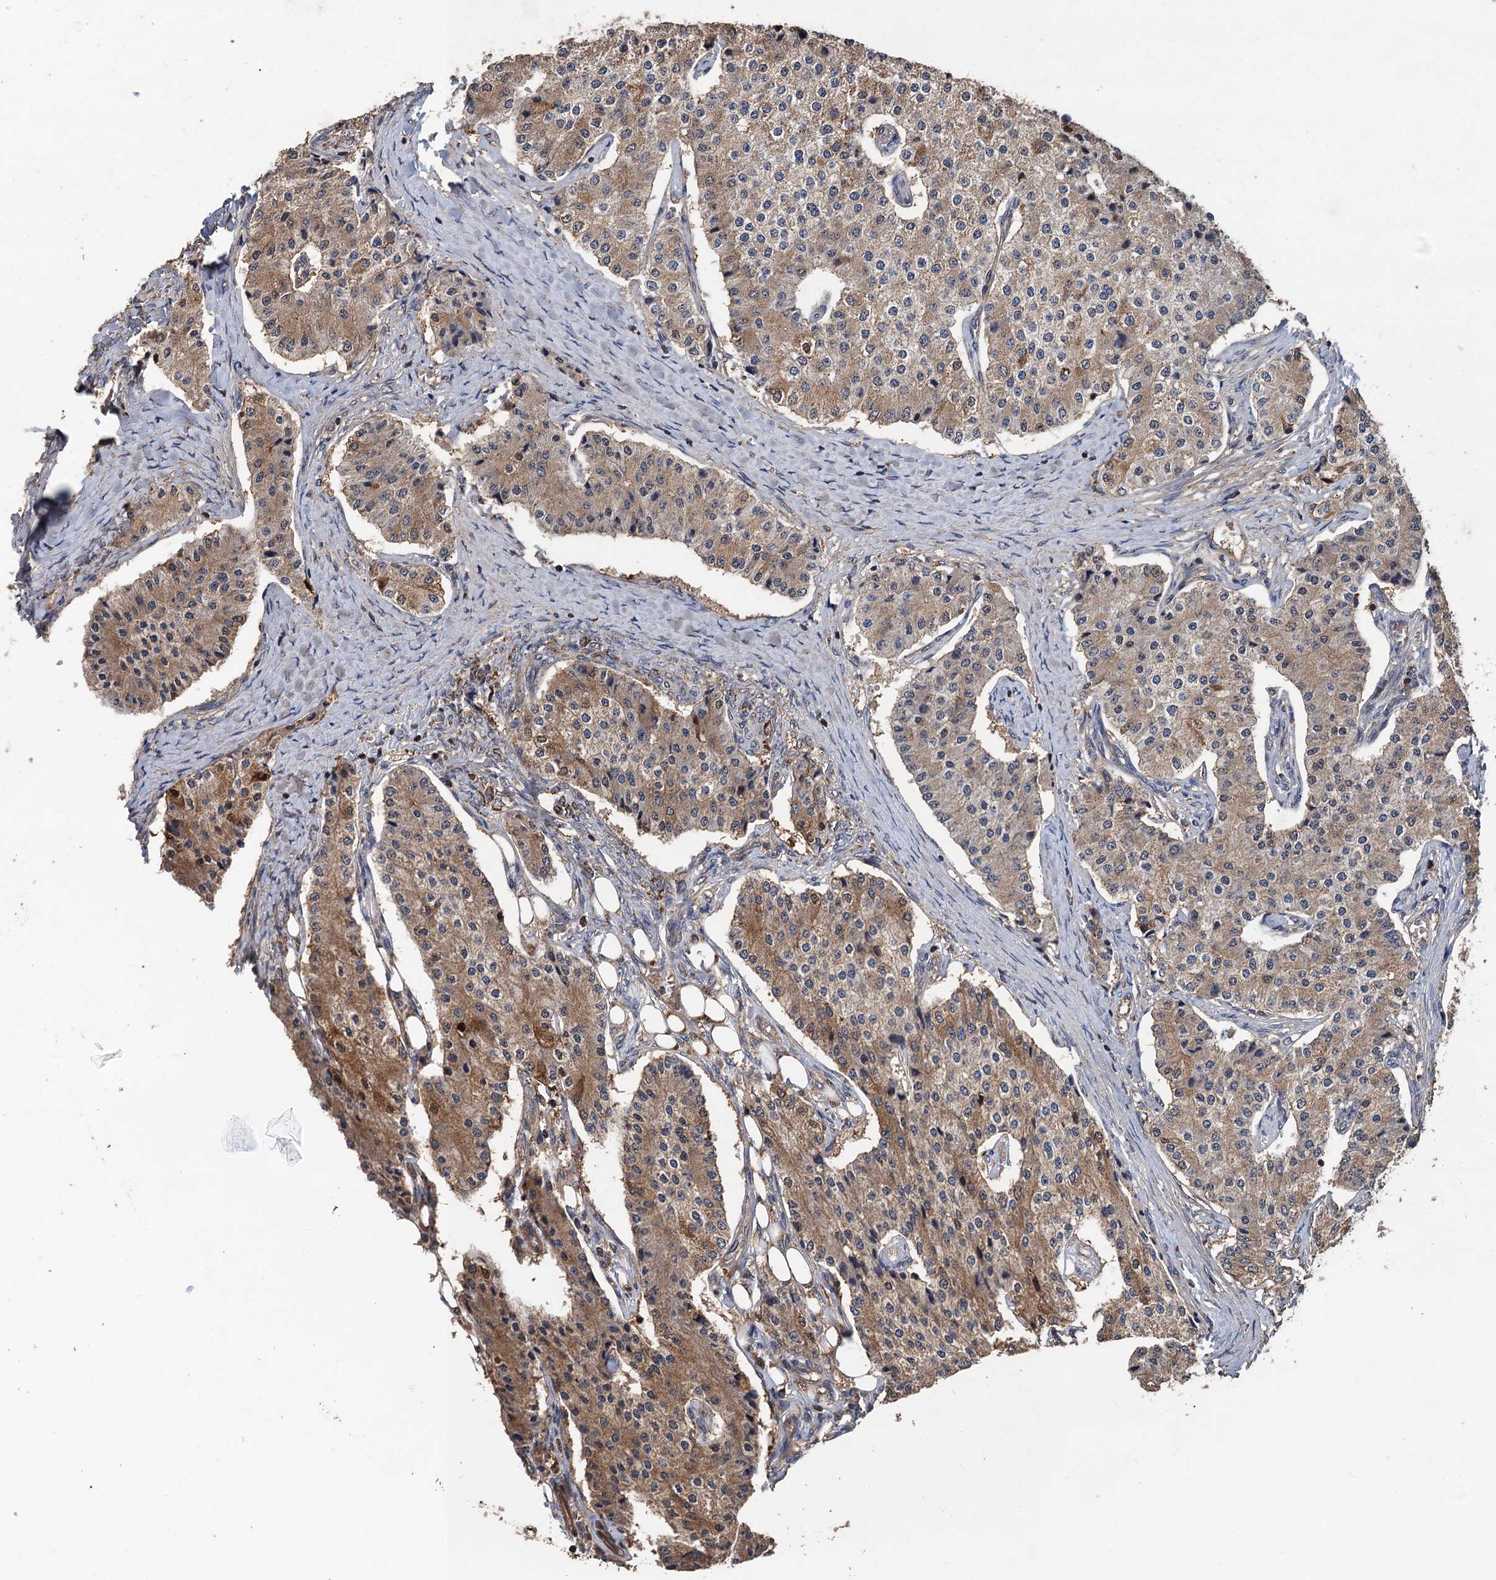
{"staining": {"intensity": "moderate", "quantity": "25%-75%", "location": "cytoplasmic/membranous"}, "tissue": "carcinoid", "cell_type": "Tumor cells", "image_type": "cancer", "snomed": [{"axis": "morphology", "description": "Carcinoid, malignant, NOS"}, {"axis": "topography", "description": "Colon"}], "caption": "Malignant carcinoid was stained to show a protein in brown. There is medium levels of moderate cytoplasmic/membranous staining in about 25%-75% of tumor cells.", "gene": "PPP4R1", "patient": {"sex": "female", "age": 52}}